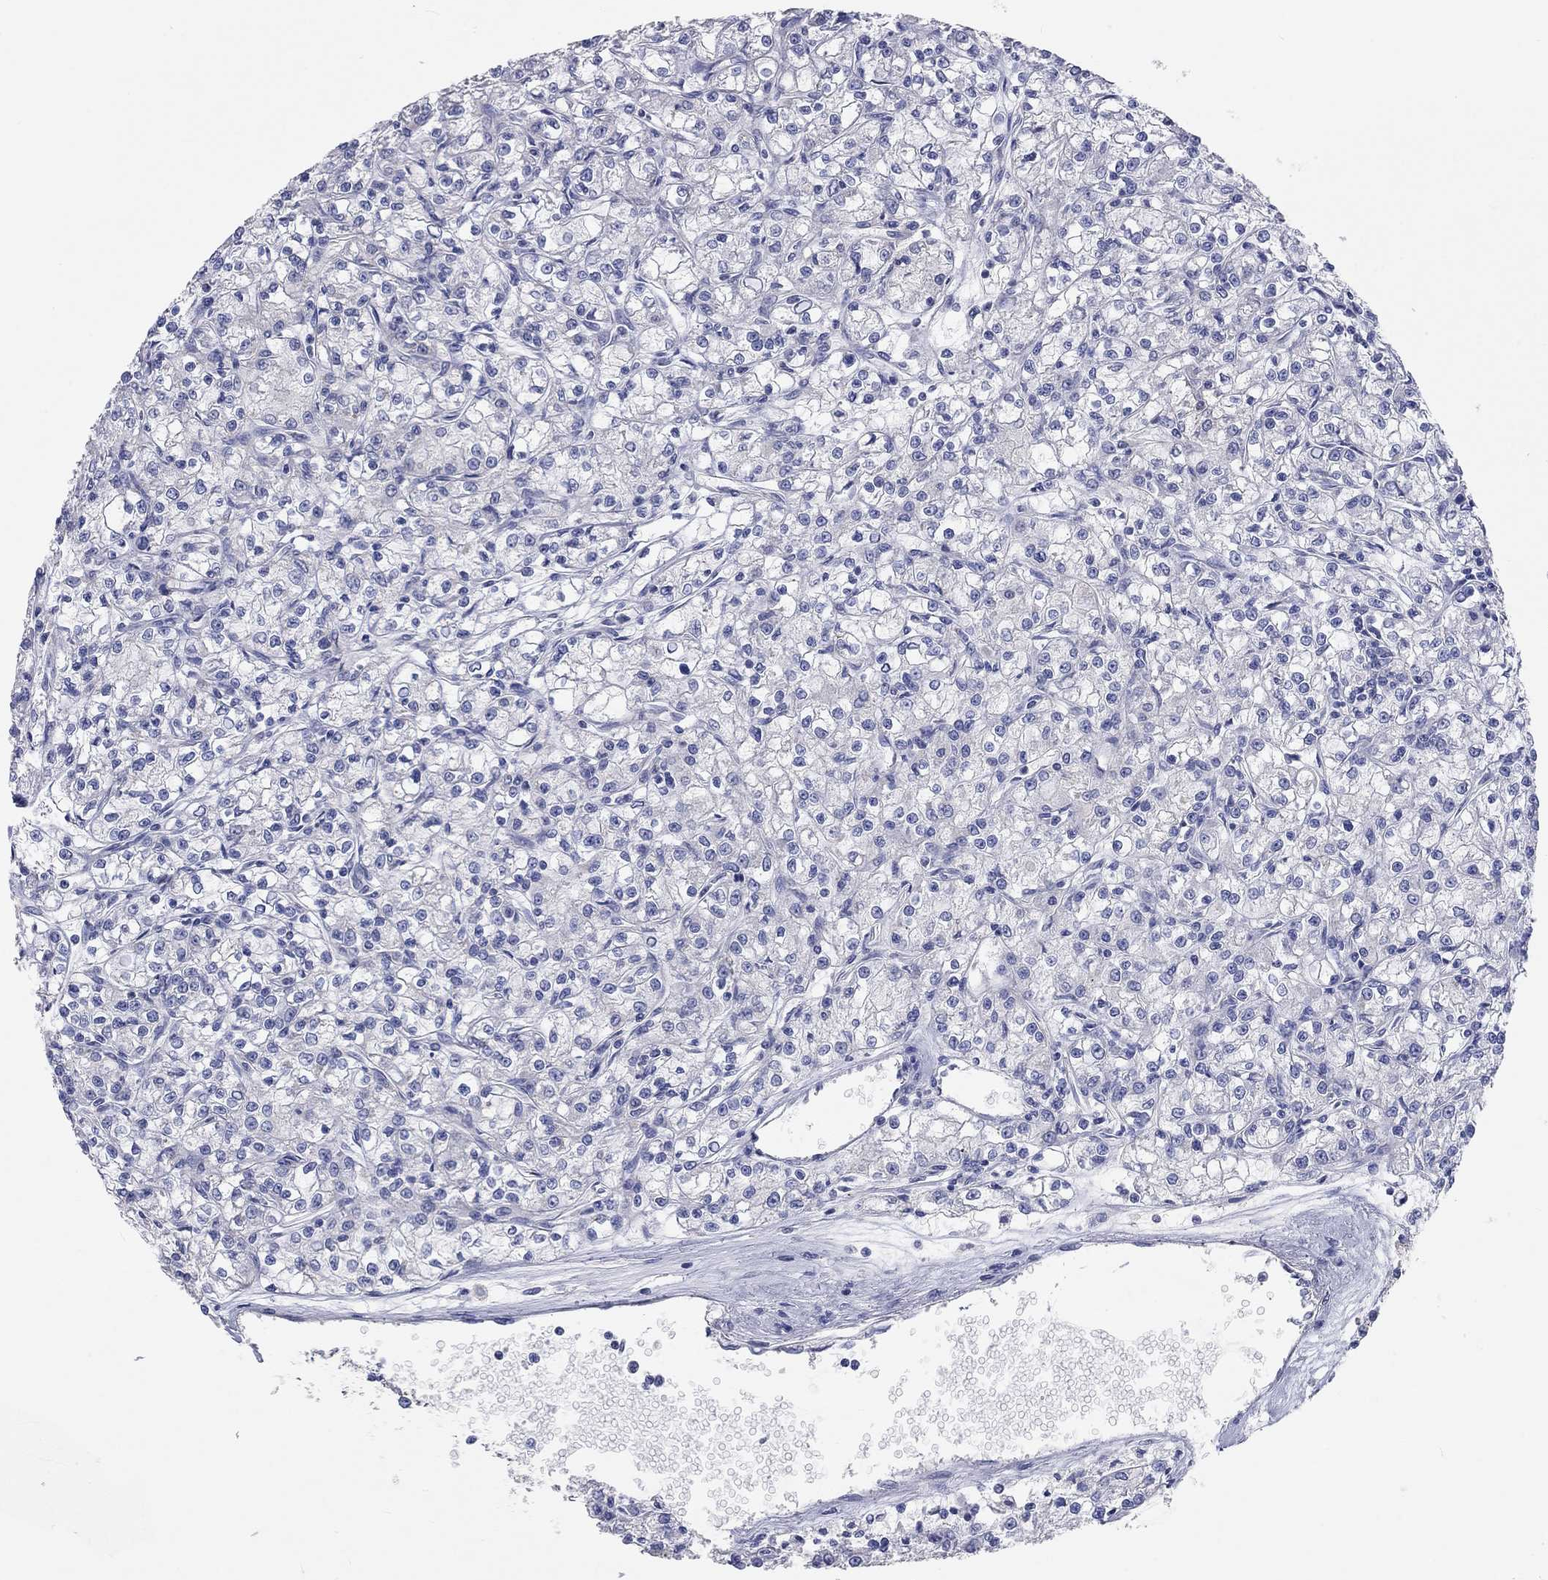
{"staining": {"intensity": "negative", "quantity": "none", "location": "none"}, "tissue": "renal cancer", "cell_type": "Tumor cells", "image_type": "cancer", "snomed": [{"axis": "morphology", "description": "Adenocarcinoma, NOS"}, {"axis": "topography", "description": "Kidney"}], "caption": "High power microscopy photomicrograph of an immunohistochemistry micrograph of renal cancer (adenocarcinoma), revealing no significant positivity in tumor cells.", "gene": "RCAN1", "patient": {"sex": "female", "age": 59}}